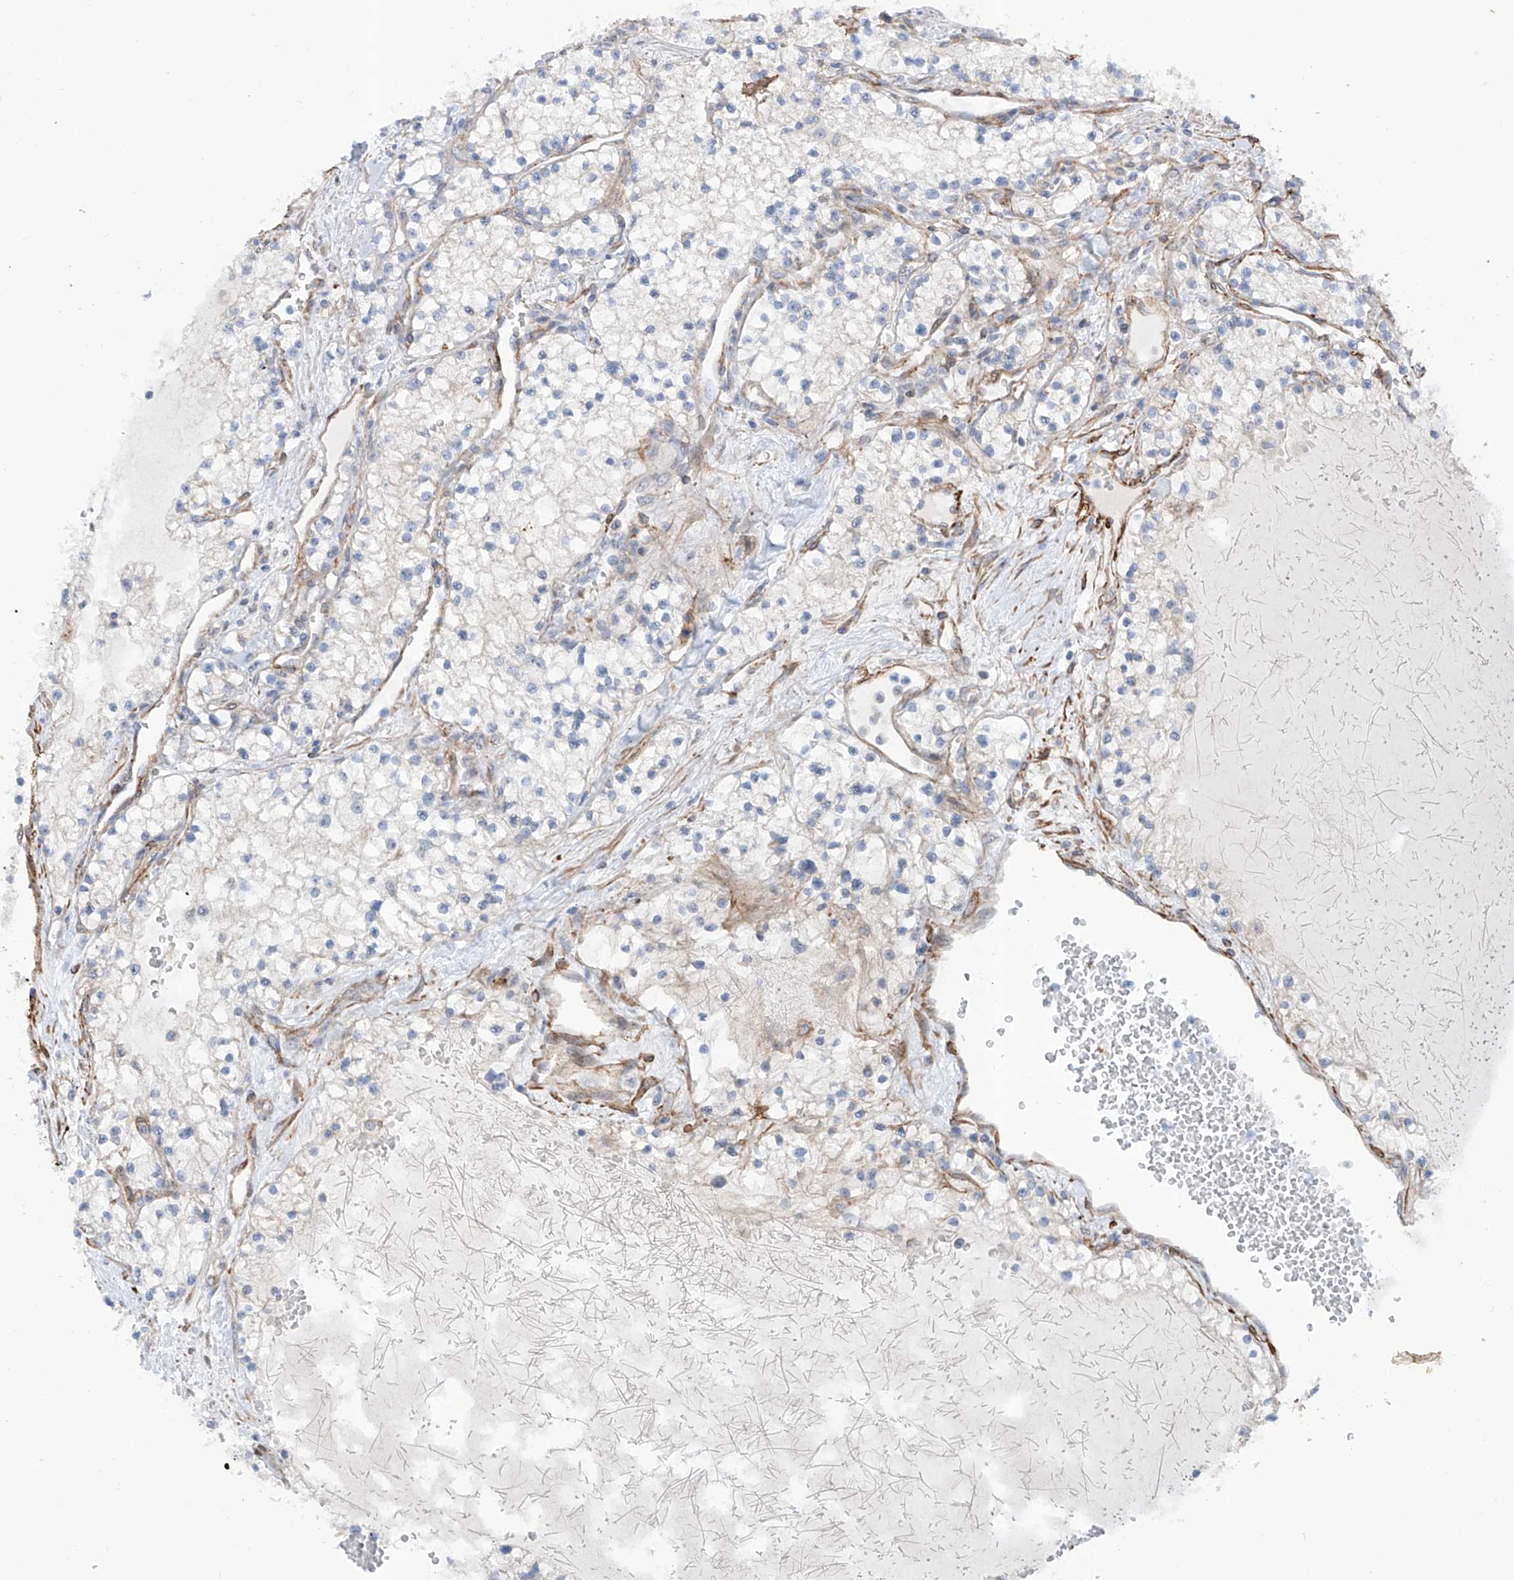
{"staining": {"intensity": "negative", "quantity": "none", "location": "none"}, "tissue": "renal cancer", "cell_type": "Tumor cells", "image_type": "cancer", "snomed": [{"axis": "morphology", "description": "Normal tissue, NOS"}, {"axis": "morphology", "description": "Adenocarcinoma, NOS"}, {"axis": "topography", "description": "Kidney"}], "caption": "Human adenocarcinoma (renal) stained for a protein using immunohistochemistry (IHC) exhibits no staining in tumor cells.", "gene": "ZNF490", "patient": {"sex": "male", "age": 68}}